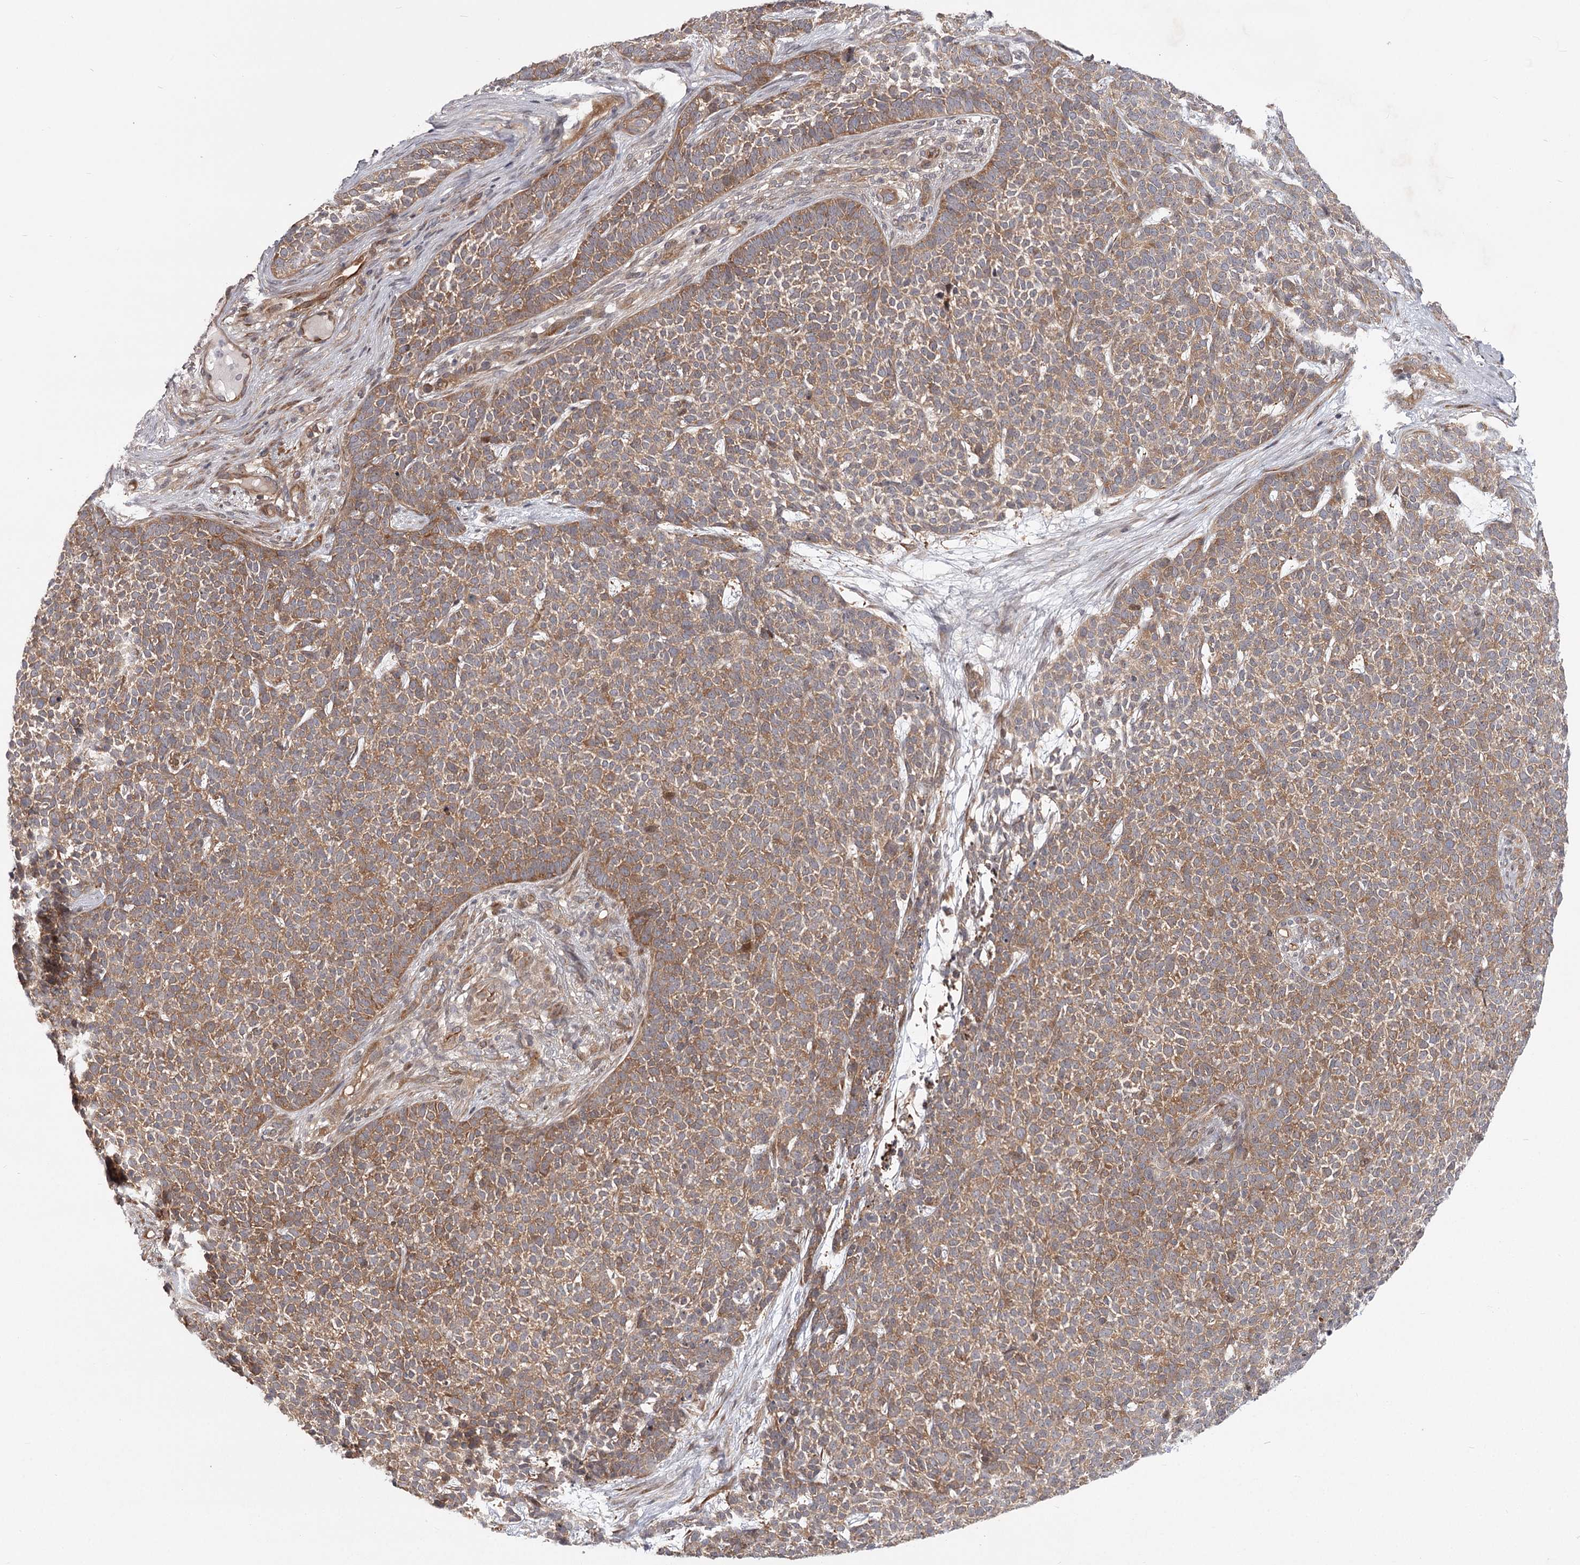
{"staining": {"intensity": "moderate", "quantity": ">75%", "location": "cytoplasmic/membranous"}, "tissue": "skin cancer", "cell_type": "Tumor cells", "image_type": "cancer", "snomed": [{"axis": "morphology", "description": "Basal cell carcinoma"}, {"axis": "topography", "description": "Skin"}], "caption": "This photomicrograph shows immunohistochemistry staining of skin cancer, with medium moderate cytoplasmic/membranous expression in approximately >75% of tumor cells.", "gene": "CCNG2", "patient": {"sex": "female", "age": 84}}